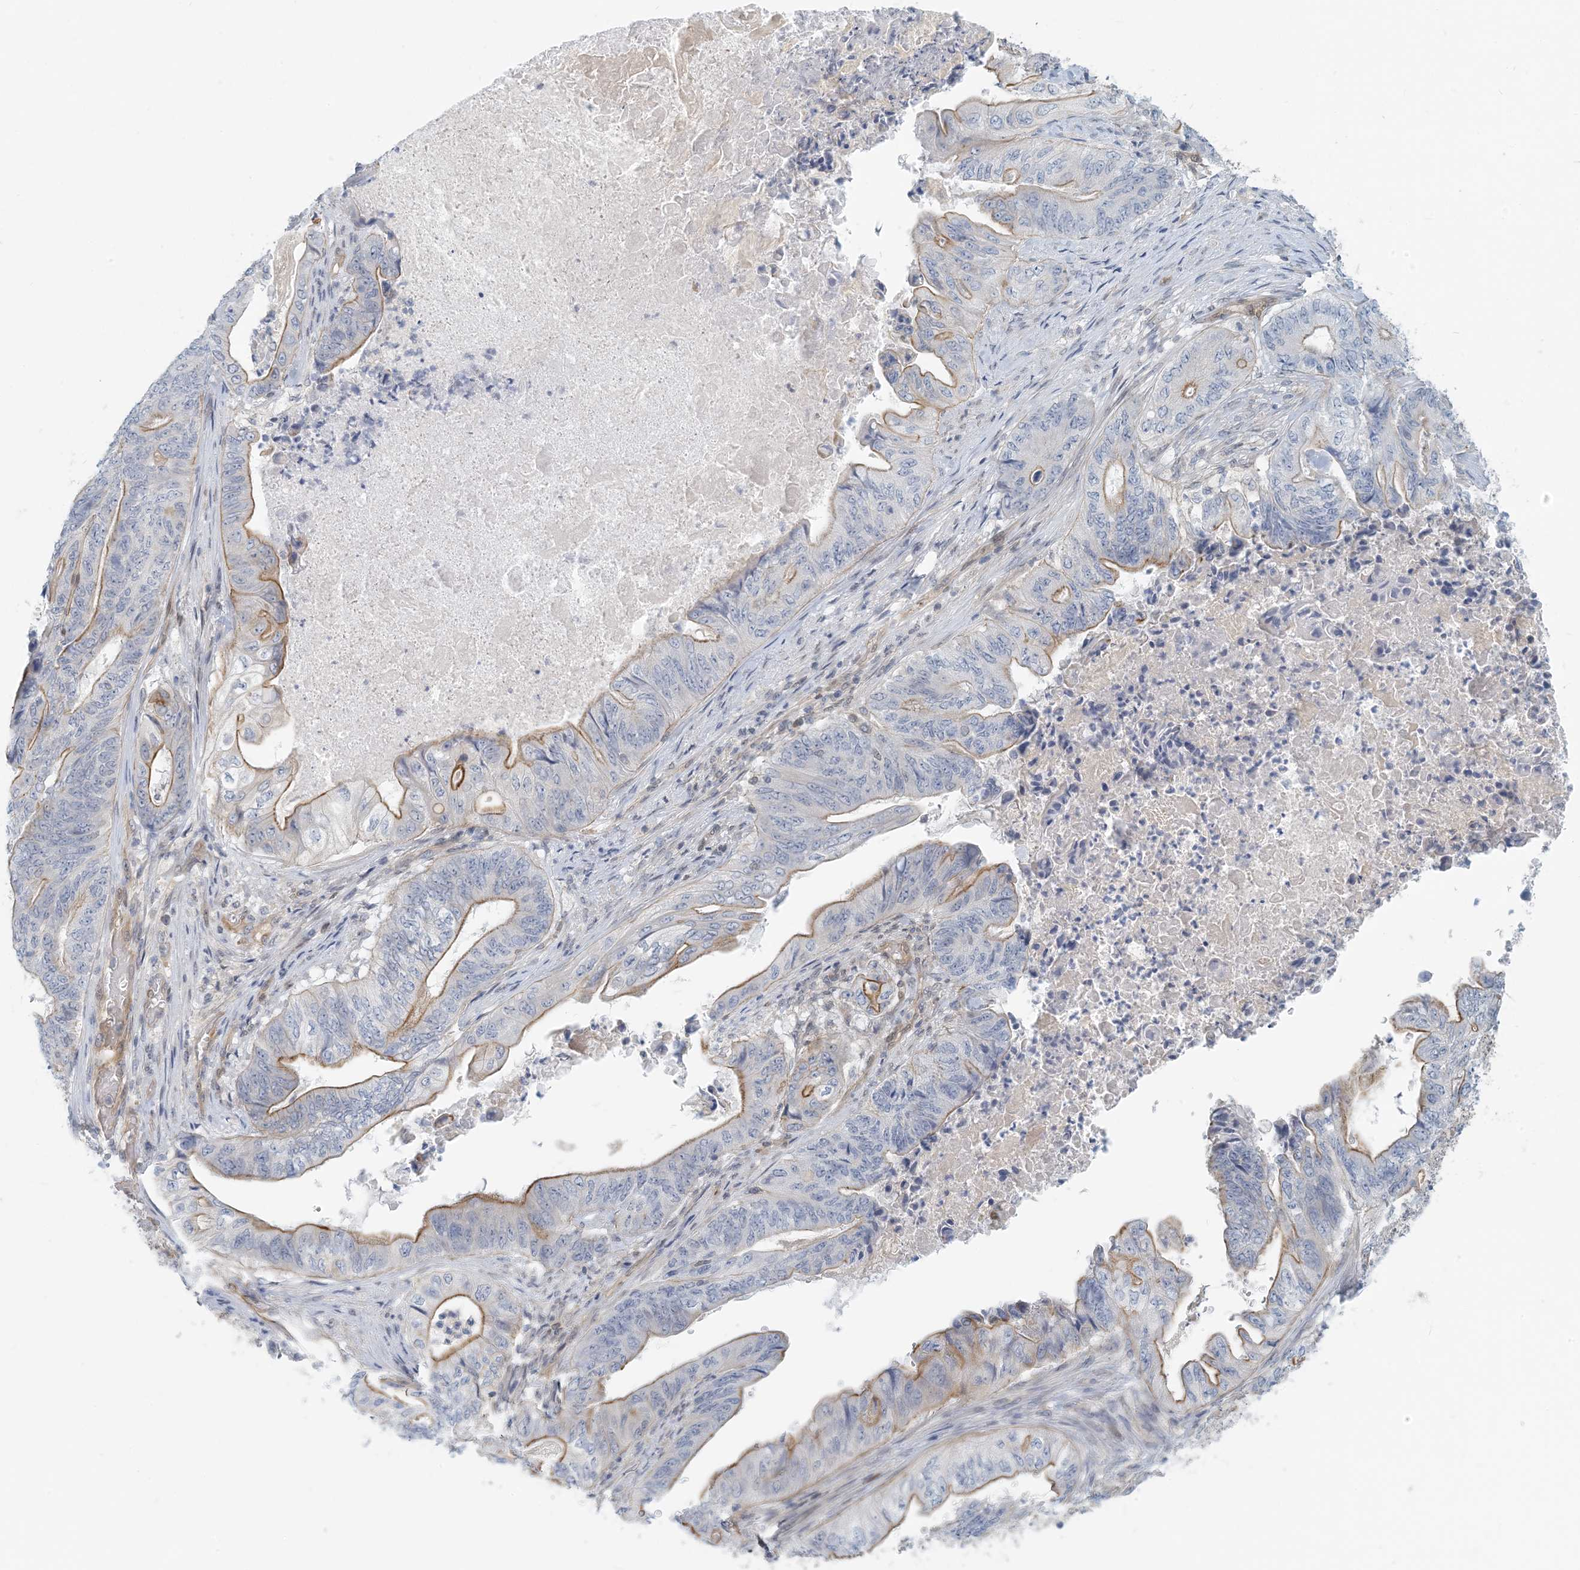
{"staining": {"intensity": "moderate", "quantity": "25%-75%", "location": "cytoplasmic/membranous"}, "tissue": "stomach cancer", "cell_type": "Tumor cells", "image_type": "cancer", "snomed": [{"axis": "morphology", "description": "Adenocarcinoma, NOS"}, {"axis": "topography", "description": "Stomach"}], "caption": "Human stomach cancer stained with a protein marker exhibits moderate staining in tumor cells.", "gene": "ZC3H12A", "patient": {"sex": "female", "age": 73}}